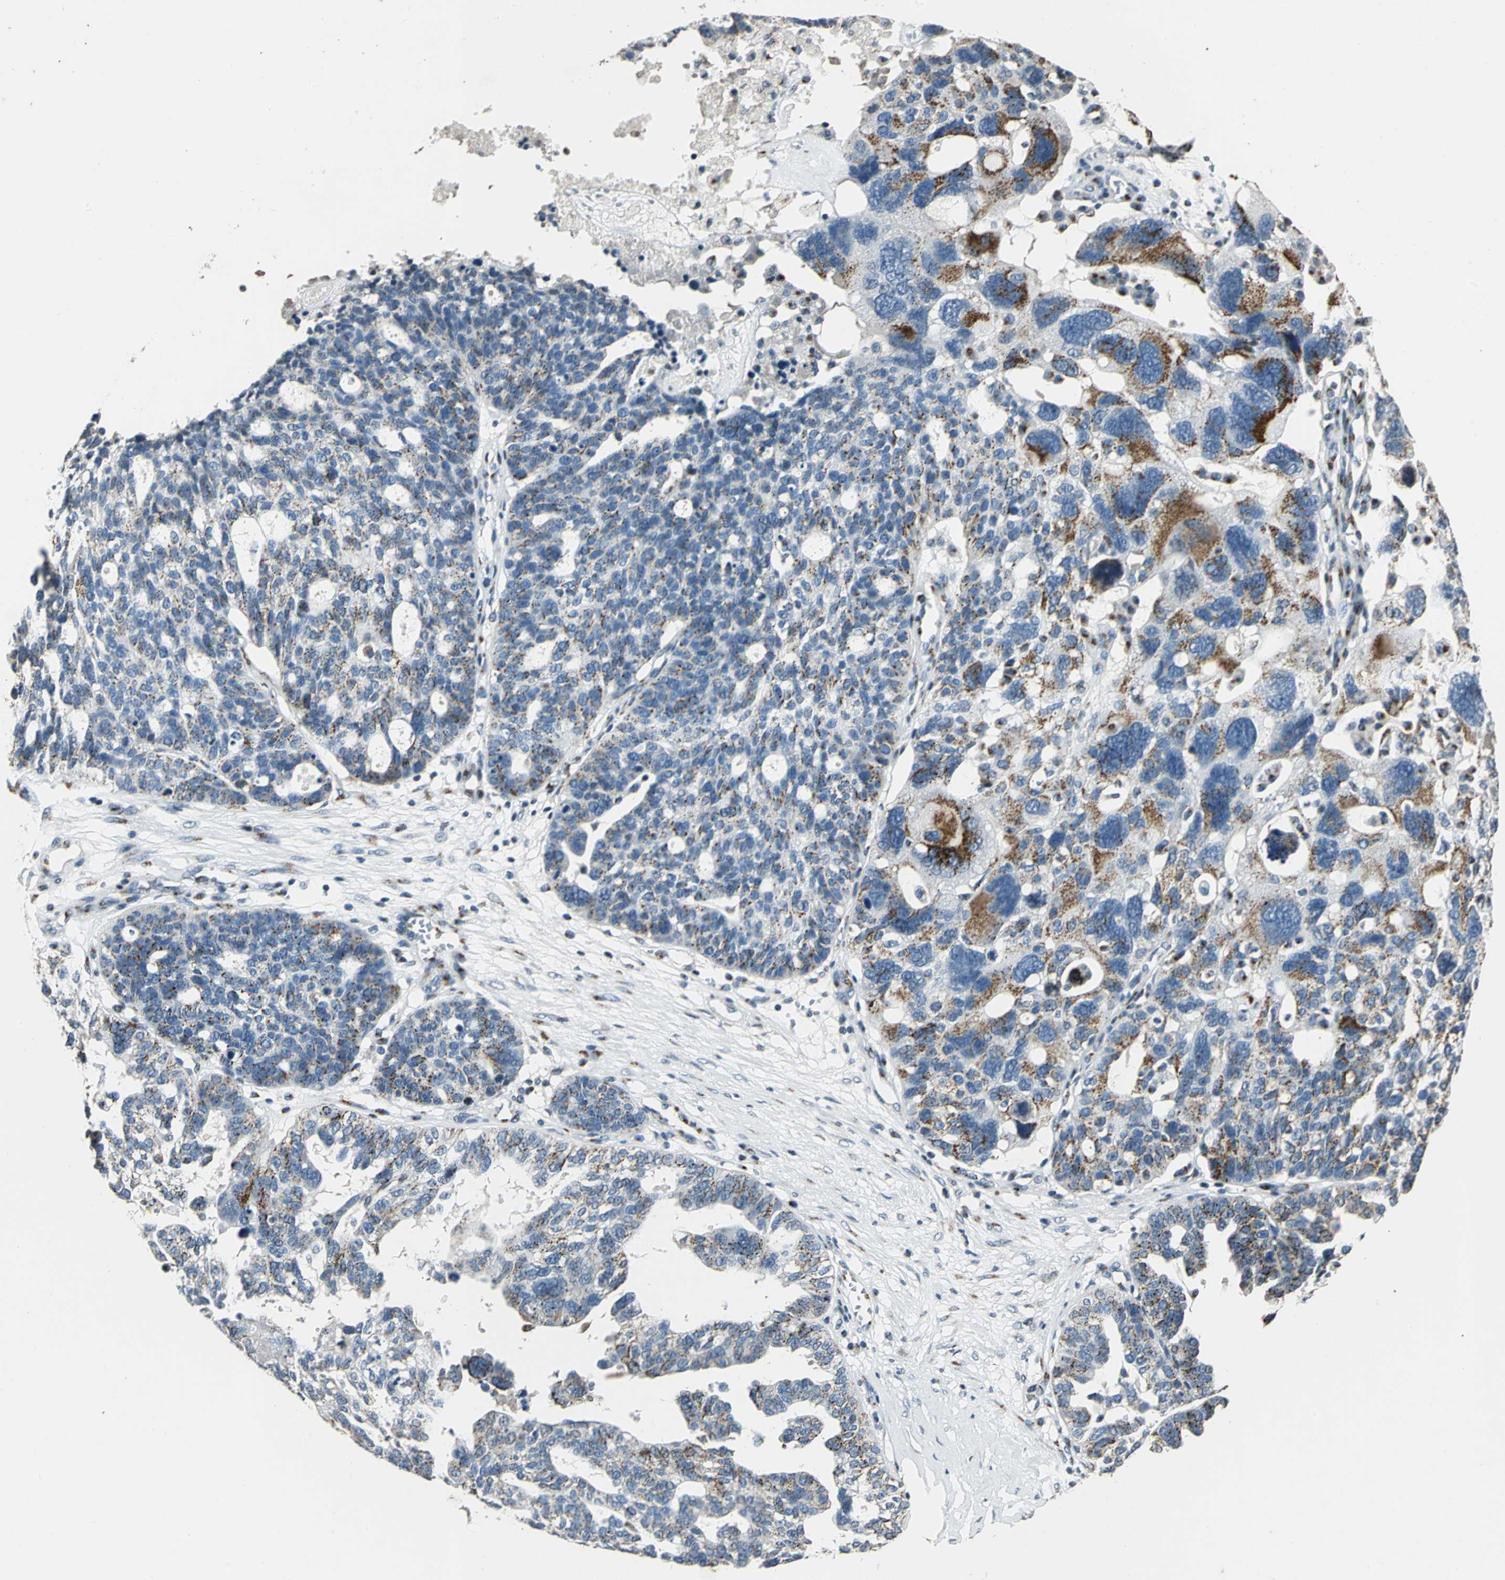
{"staining": {"intensity": "moderate", "quantity": "25%-75%", "location": "cytoplasmic/membranous"}, "tissue": "ovarian cancer", "cell_type": "Tumor cells", "image_type": "cancer", "snomed": [{"axis": "morphology", "description": "Cystadenocarcinoma, serous, NOS"}, {"axis": "topography", "description": "Ovary"}], "caption": "Immunohistochemical staining of human serous cystadenocarcinoma (ovarian) shows medium levels of moderate cytoplasmic/membranous protein staining in approximately 25%-75% of tumor cells. The staining is performed using DAB brown chromogen to label protein expression. The nuclei are counter-stained blue using hematoxylin.", "gene": "TMEM115", "patient": {"sex": "female", "age": 59}}